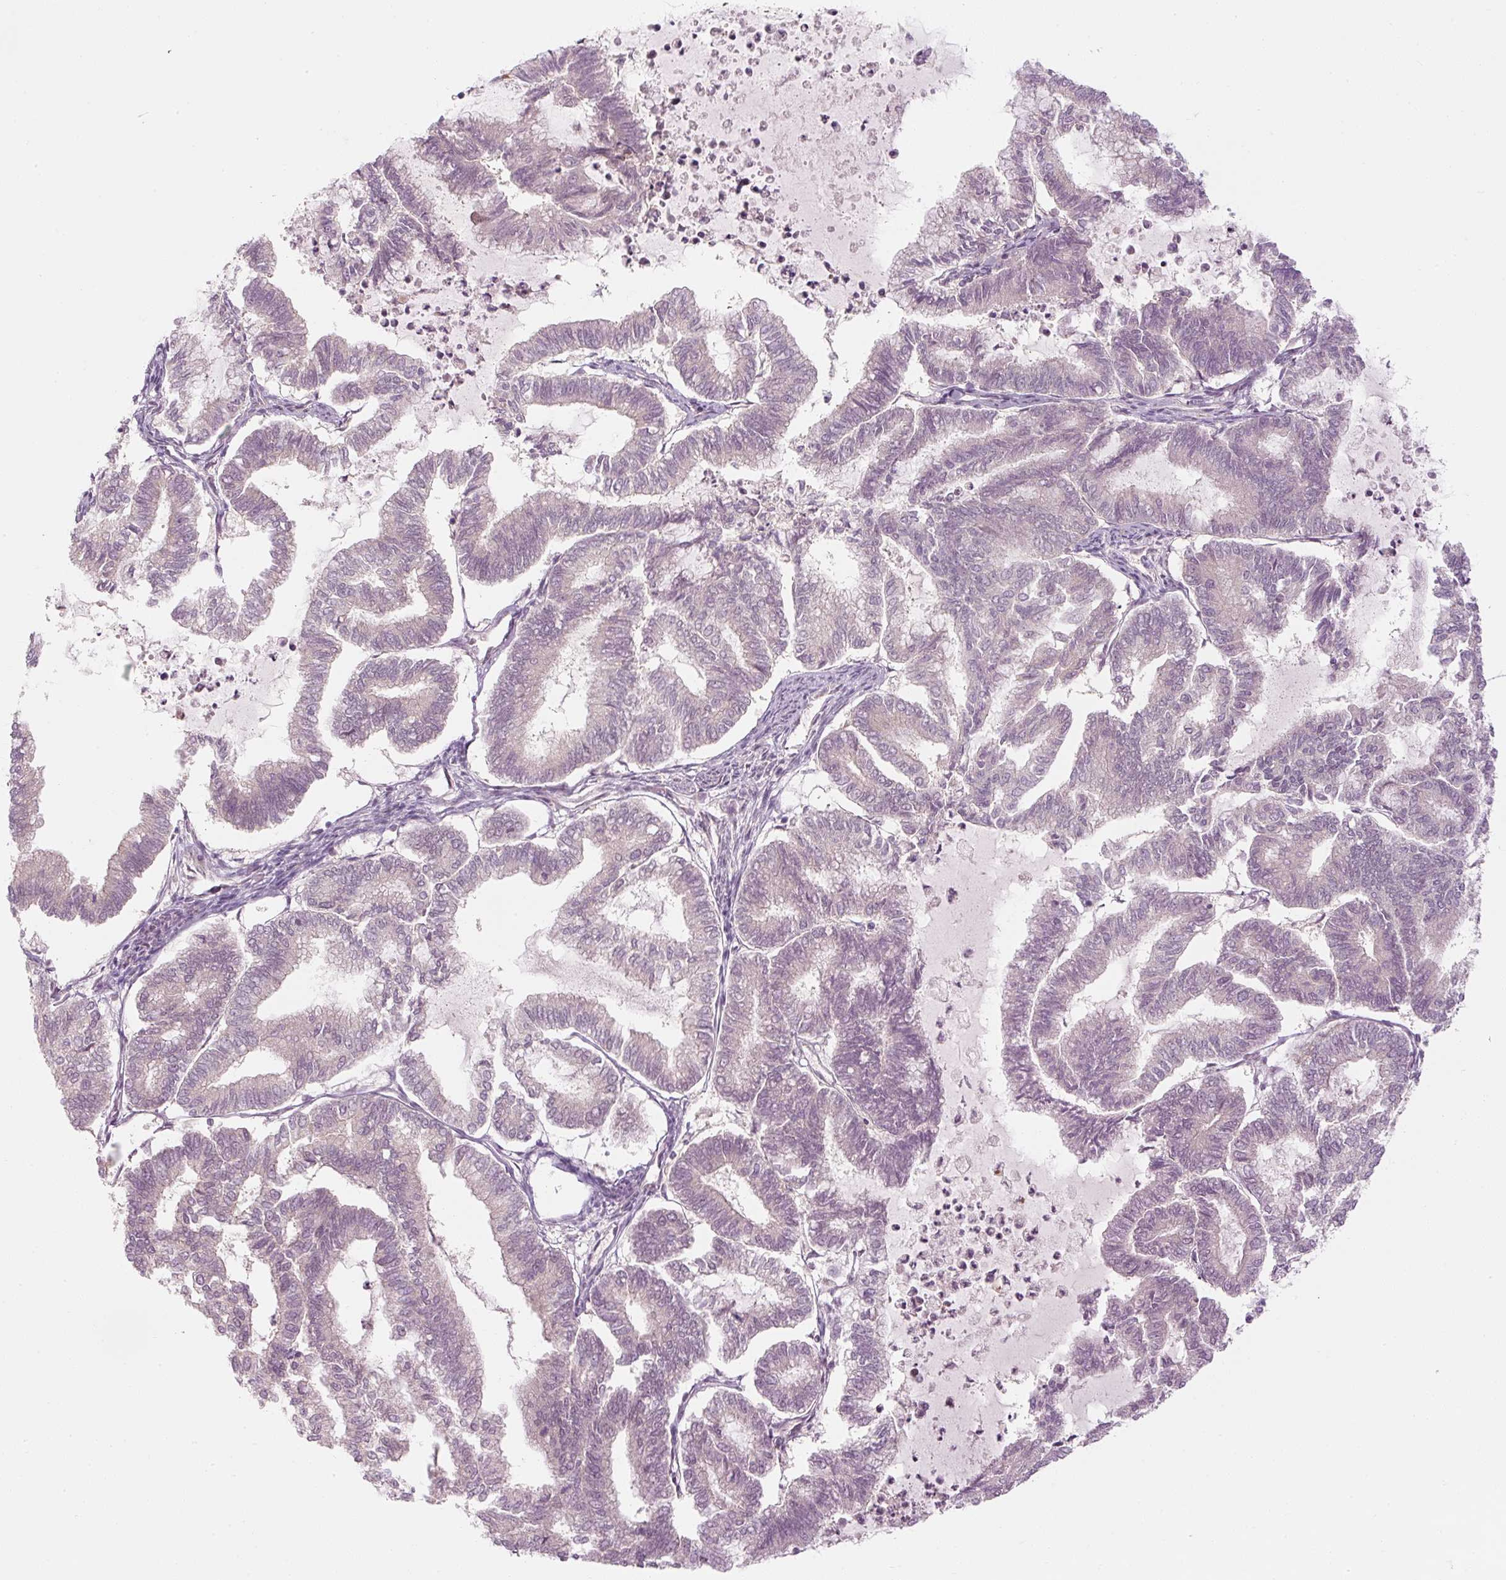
{"staining": {"intensity": "moderate", "quantity": "<25%", "location": "nuclear"}, "tissue": "endometrial cancer", "cell_type": "Tumor cells", "image_type": "cancer", "snomed": [{"axis": "morphology", "description": "Adenocarcinoma, NOS"}, {"axis": "topography", "description": "Endometrium"}], "caption": "A high-resolution micrograph shows immunohistochemistry (IHC) staining of adenocarcinoma (endometrial), which shows moderate nuclear expression in about <25% of tumor cells.", "gene": "U2AF2", "patient": {"sex": "female", "age": 79}}